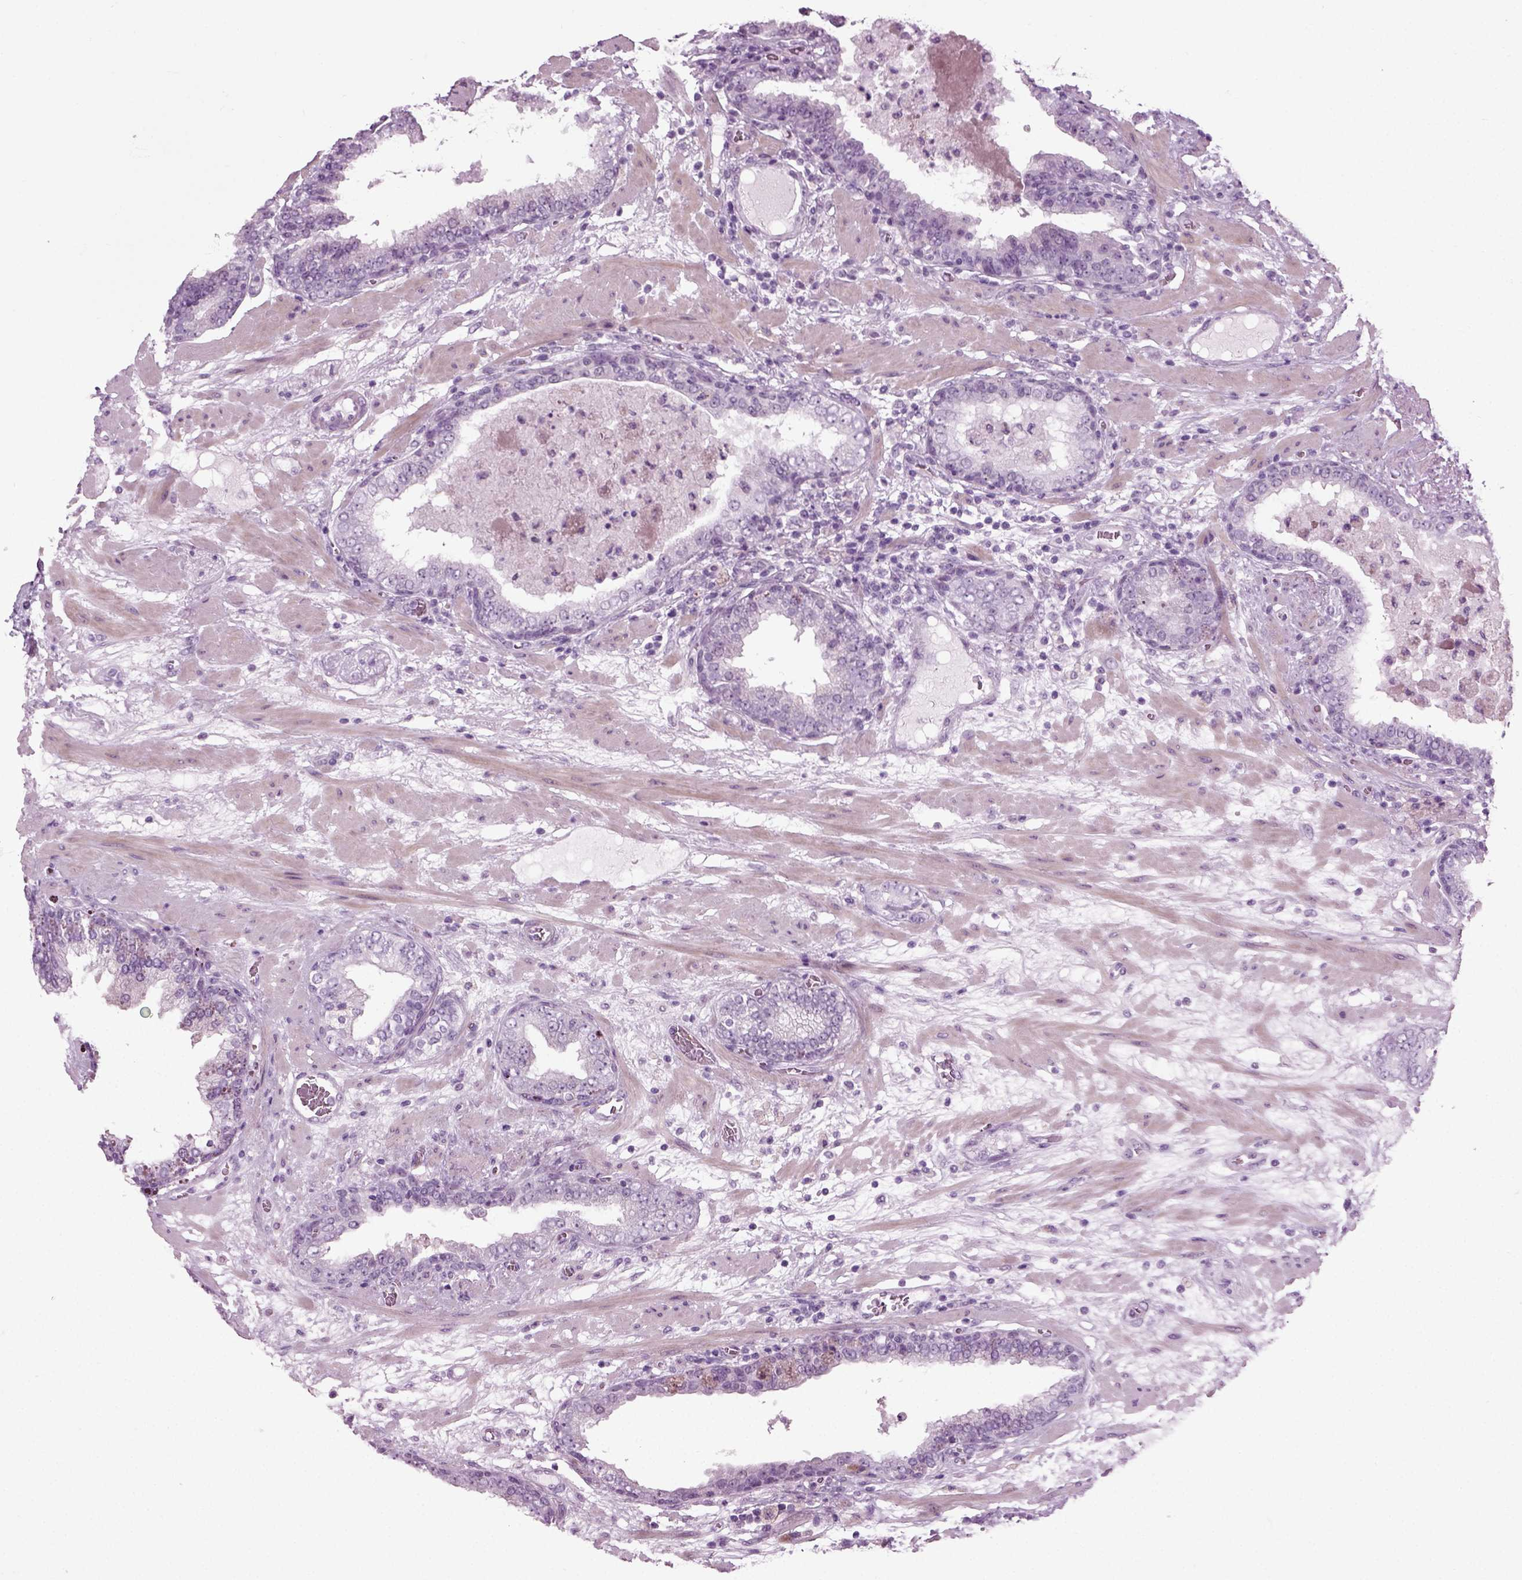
{"staining": {"intensity": "negative", "quantity": "none", "location": "none"}, "tissue": "prostate cancer", "cell_type": "Tumor cells", "image_type": "cancer", "snomed": [{"axis": "morphology", "description": "Adenocarcinoma, Low grade"}, {"axis": "topography", "description": "Prostate"}], "caption": "Histopathology image shows no protein expression in tumor cells of prostate cancer (adenocarcinoma (low-grade)) tissue.", "gene": "ZC2HC1C", "patient": {"sex": "male", "age": 60}}